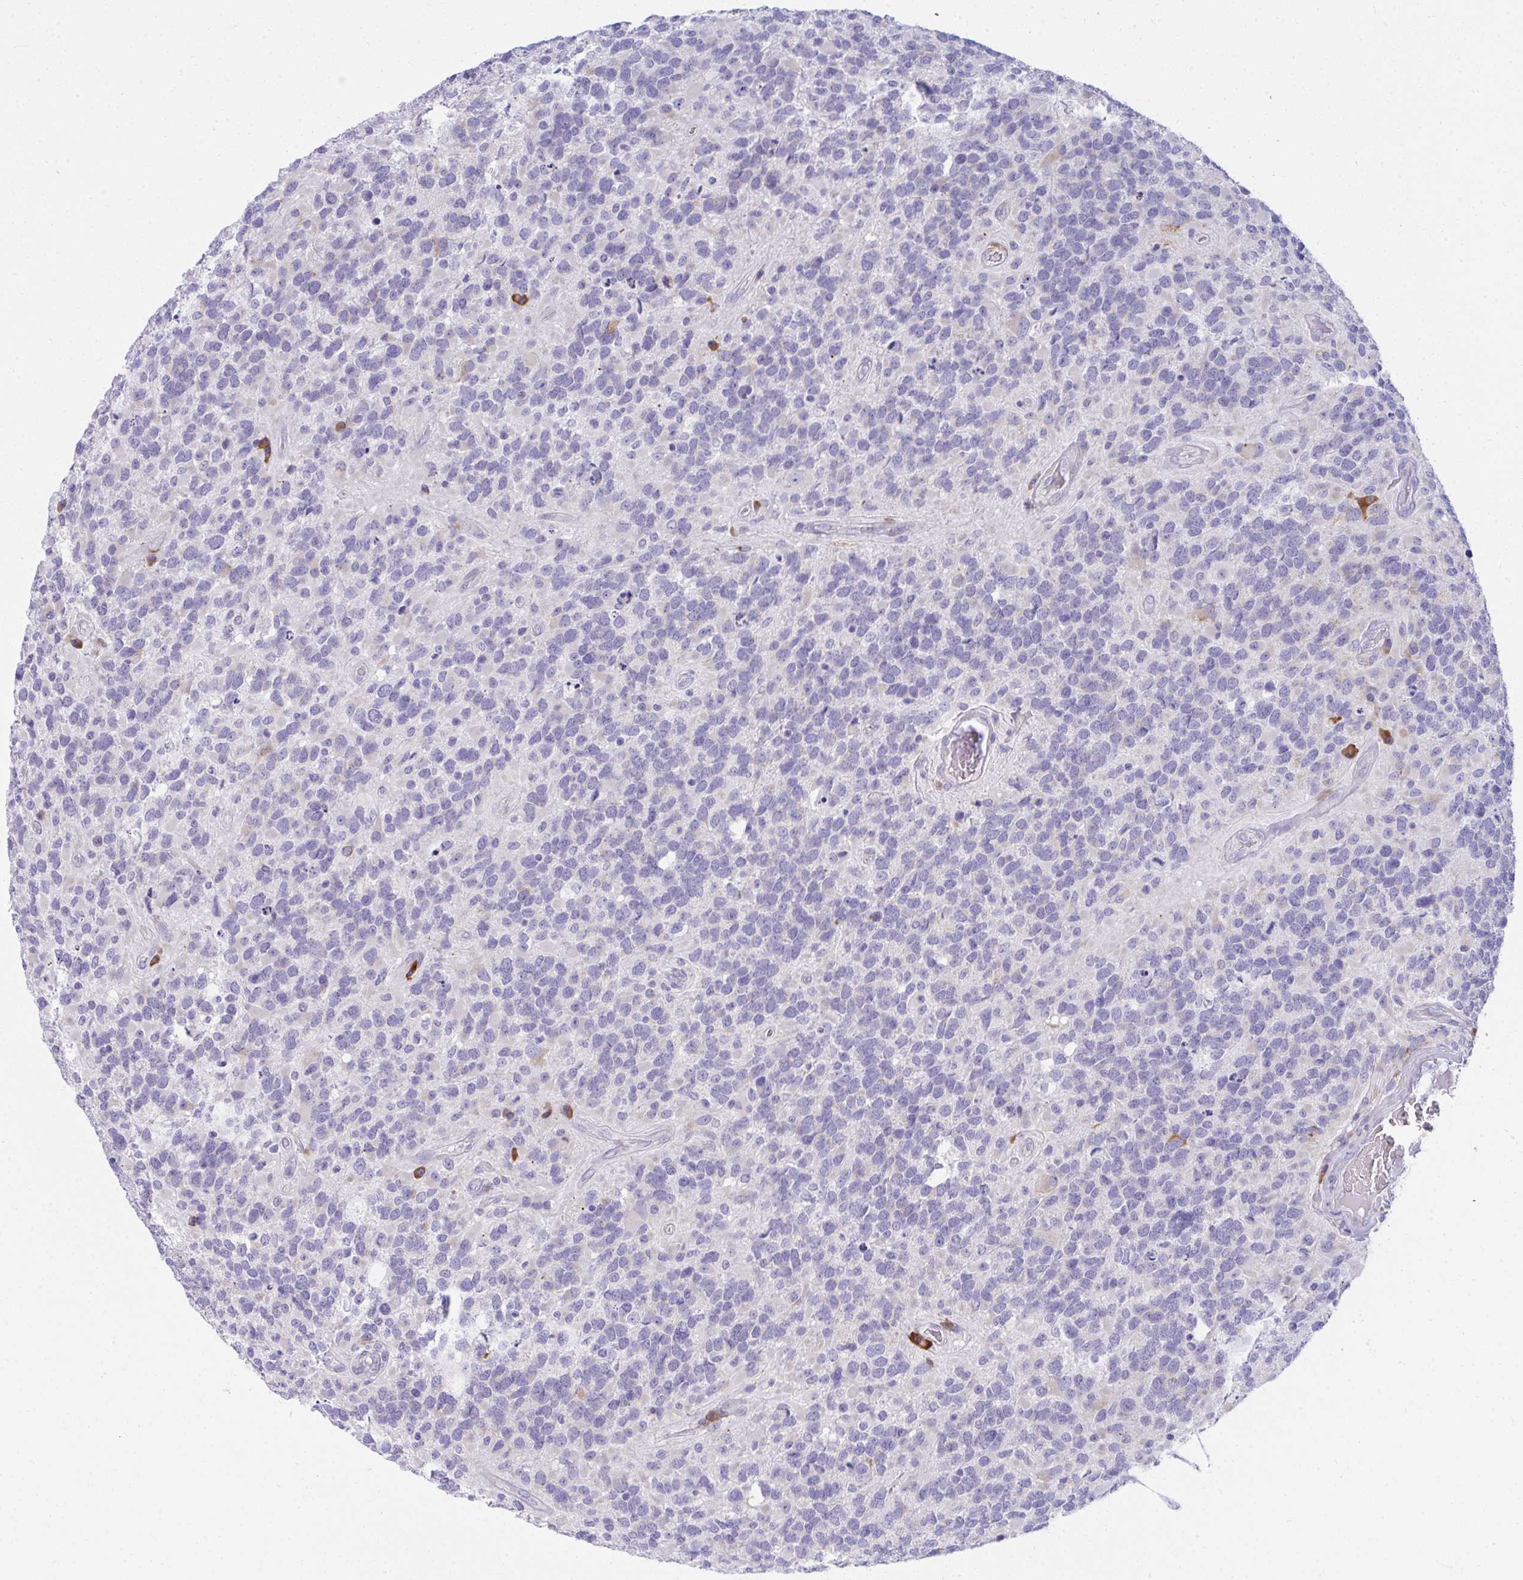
{"staining": {"intensity": "negative", "quantity": "none", "location": "none"}, "tissue": "glioma", "cell_type": "Tumor cells", "image_type": "cancer", "snomed": [{"axis": "morphology", "description": "Glioma, malignant, High grade"}, {"axis": "topography", "description": "Brain"}], "caption": "This is an immunohistochemistry (IHC) image of glioma. There is no staining in tumor cells.", "gene": "FASLG", "patient": {"sex": "female", "age": 40}}